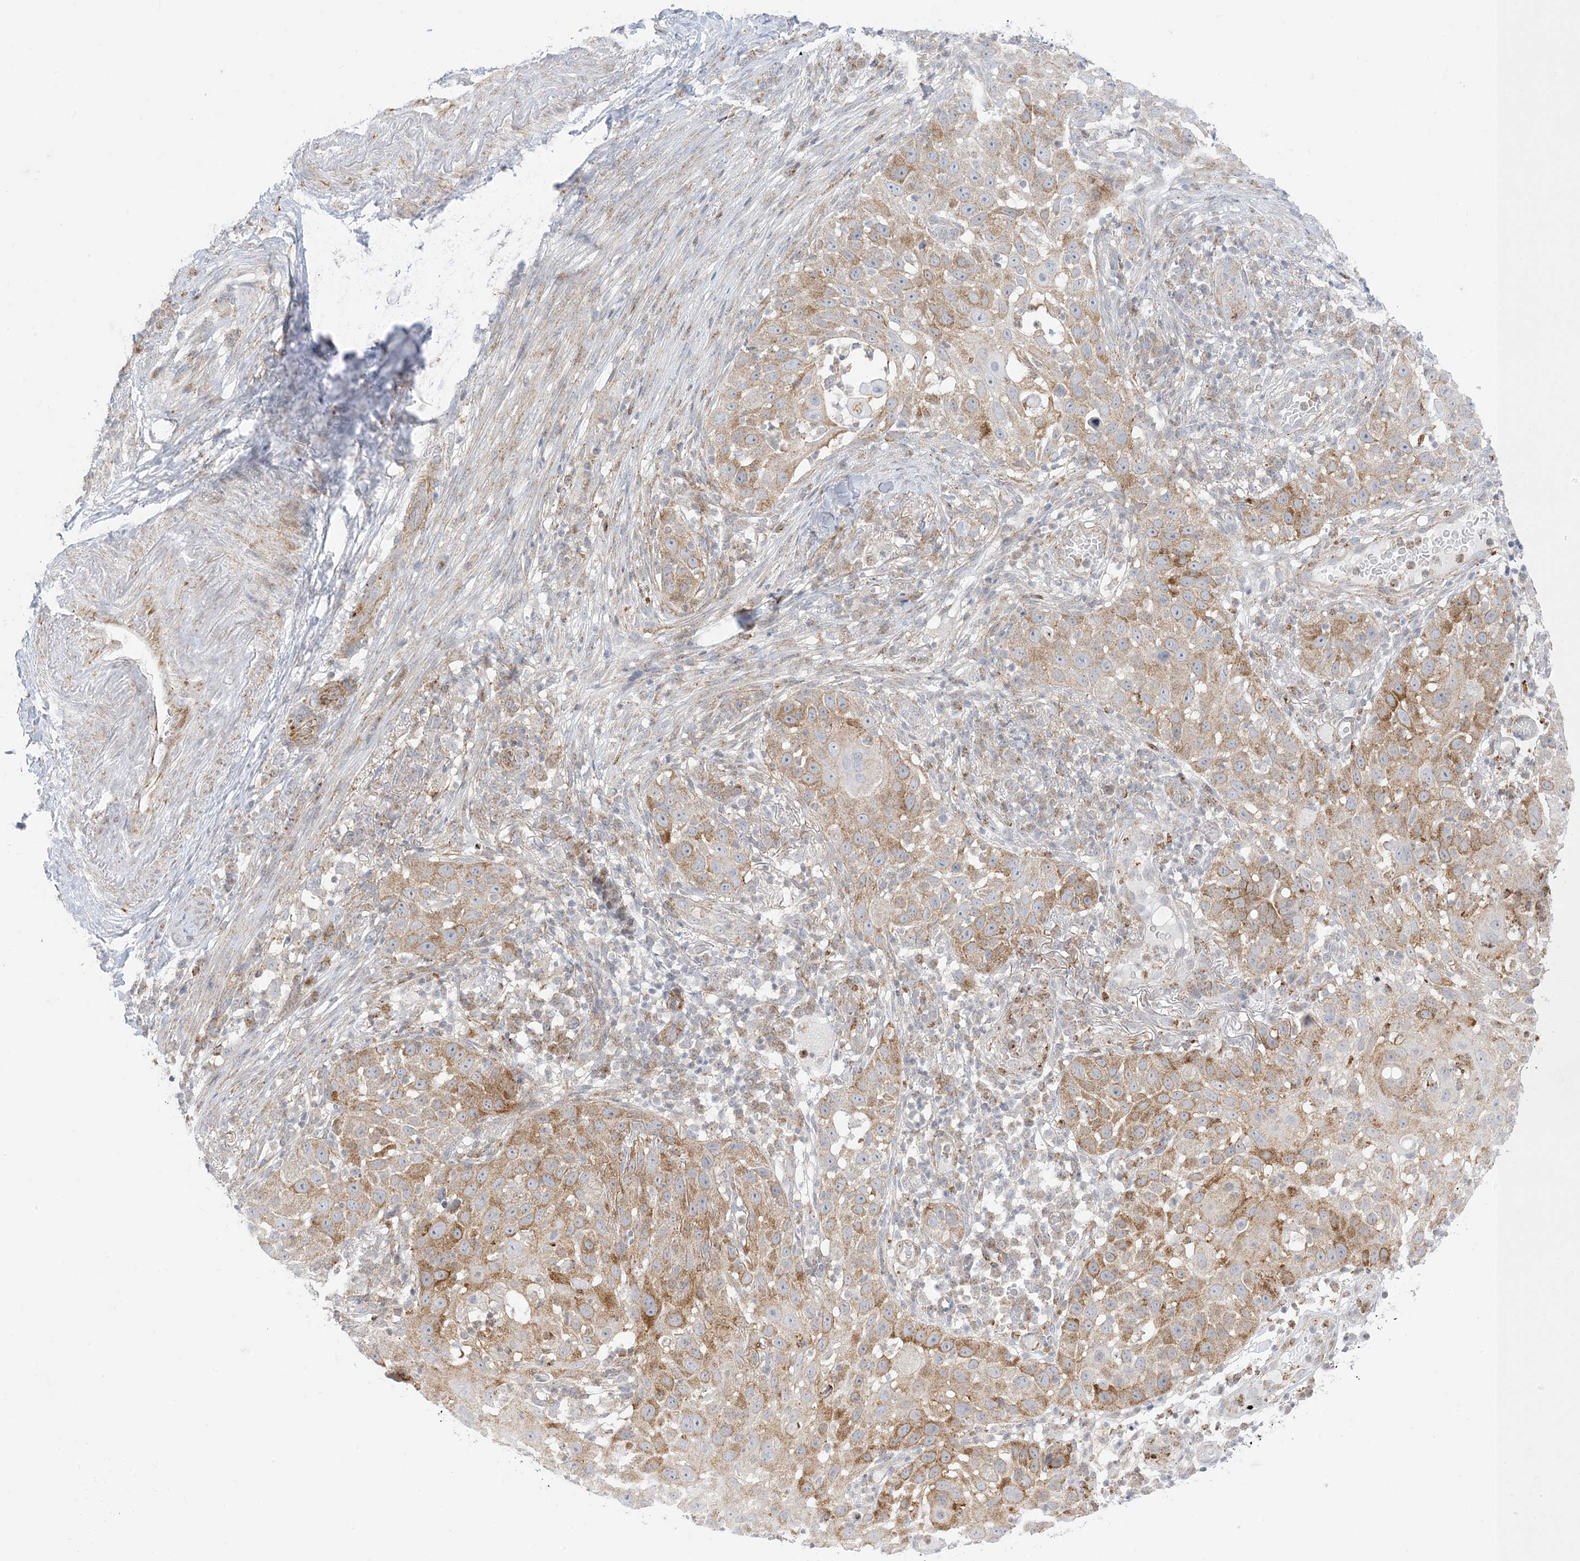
{"staining": {"intensity": "moderate", "quantity": ">75%", "location": "cytoplasmic/membranous"}, "tissue": "skin cancer", "cell_type": "Tumor cells", "image_type": "cancer", "snomed": [{"axis": "morphology", "description": "Squamous cell carcinoma, NOS"}, {"axis": "topography", "description": "Skin"}], "caption": "Immunohistochemical staining of human skin cancer (squamous cell carcinoma) demonstrates medium levels of moderate cytoplasmic/membranous staining in about >75% of tumor cells.", "gene": "RAC1", "patient": {"sex": "female", "age": 44}}